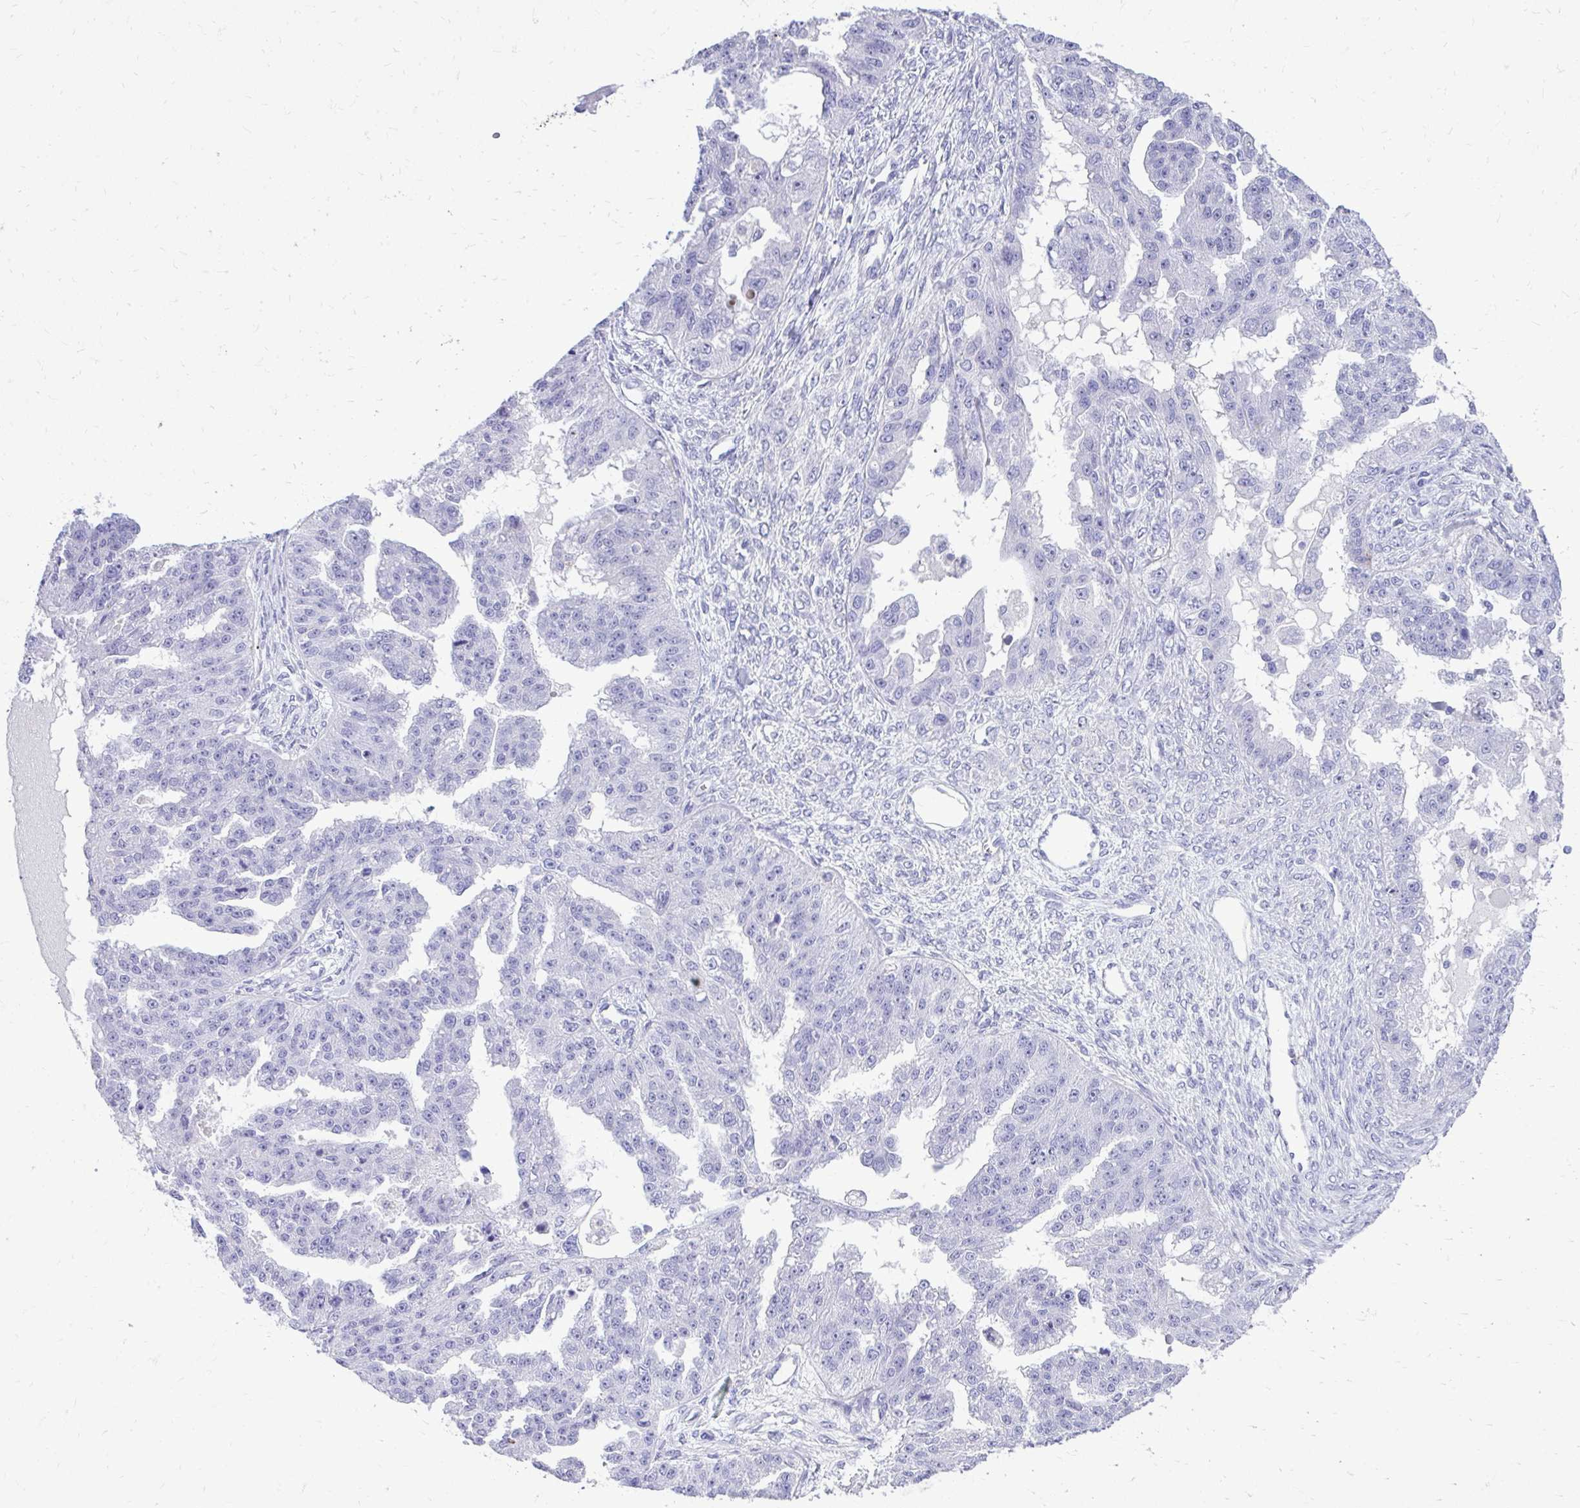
{"staining": {"intensity": "negative", "quantity": "none", "location": "none"}, "tissue": "ovarian cancer", "cell_type": "Tumor cells", "image_type": "cancer", "snomed": [{"axis": "morphology", "description": "Cystadenocarcinoma, serous, NOS"}, {"axis": "topography", "description": "Ovary"}], "caption": "Immunohistochemistry image of ovarian cancer (serous cystadenocarcinoma) stained for a protein (brown), which shows no positivity in tumor cells. (DAB (3,3'-diaminobenzidine) immunohistochemistry, high magnification).", "gene": "BCL6B", "patient": {"sex": "female", "age": 58}}